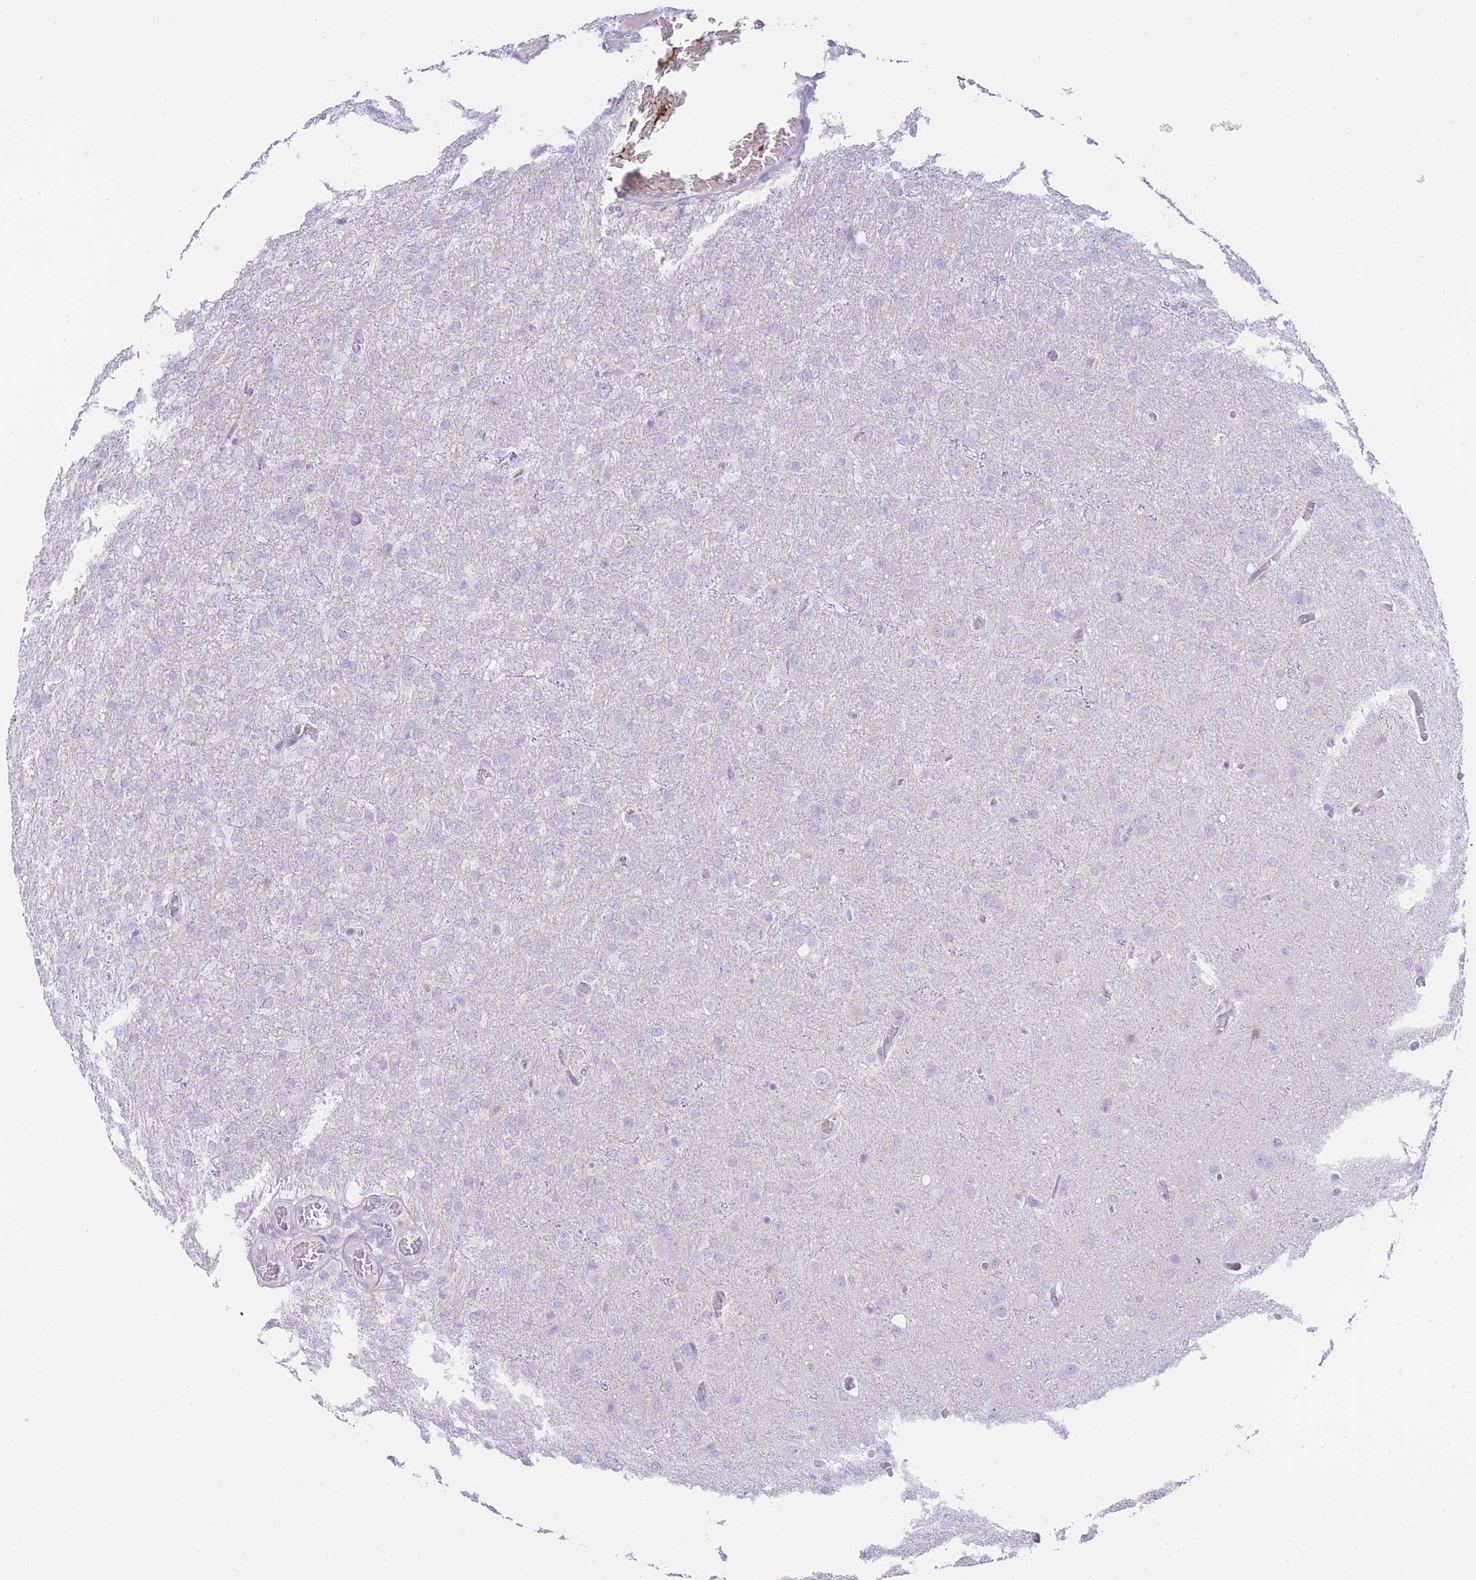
{"staining": {"intensity": "negative", "quantity": "none", "location": "none"}, "tissue": "glioma", "cell_type": "Tumor cells", "image_type": "cancer", "snomed": [{"axis": "morphology", "description": "Glioma, malignant, High grade"}, {"axis": "topography", "description": "Brain"}], "caption": "Tumor cells show no significant positivity in malignant high-grade glioma.", "gene": "ZNF212", "patient": {"sex": "female", "age": 74}}